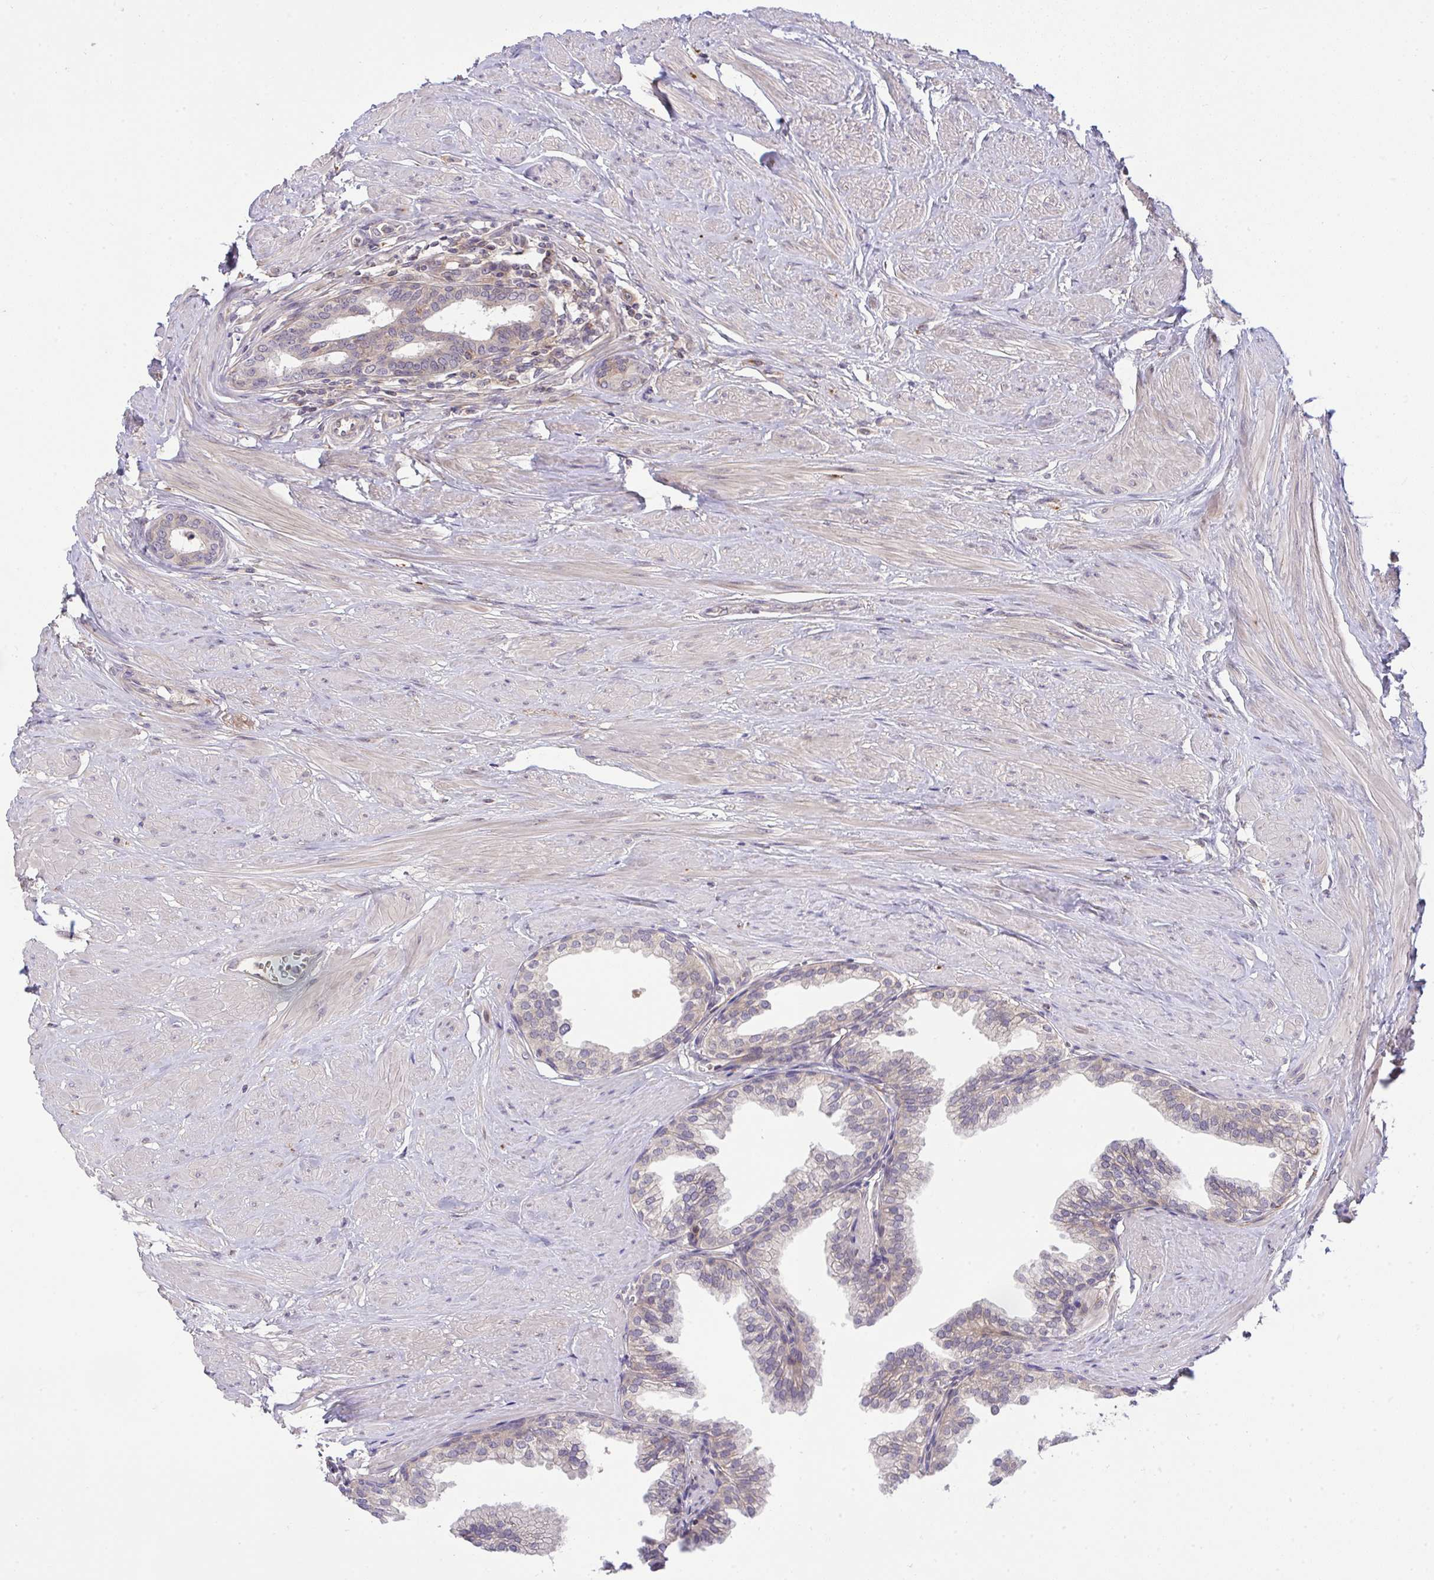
{"staining": {"intensity": "moderate", "quantity": "<25%", "location": "cytoplasmic/membranous"}, "tissue": "prostate", "cell_type": "Glandular cells", "image_type": "normal", "snomed": [{"axis": "morphology", "description": "Normal tissue, NOS"}, {"axis": "topography", "description": "Prostate"}, {"axis": "topography", "description": "Peripheral nerve tissue"}], "caption": "Unremarkable prostate shows moderate cytoplasmic/membranous staining in approximately <25% of glandular cells.", "gene": "SLC9A6", "patient": {"sex": "male", "age": 55}}